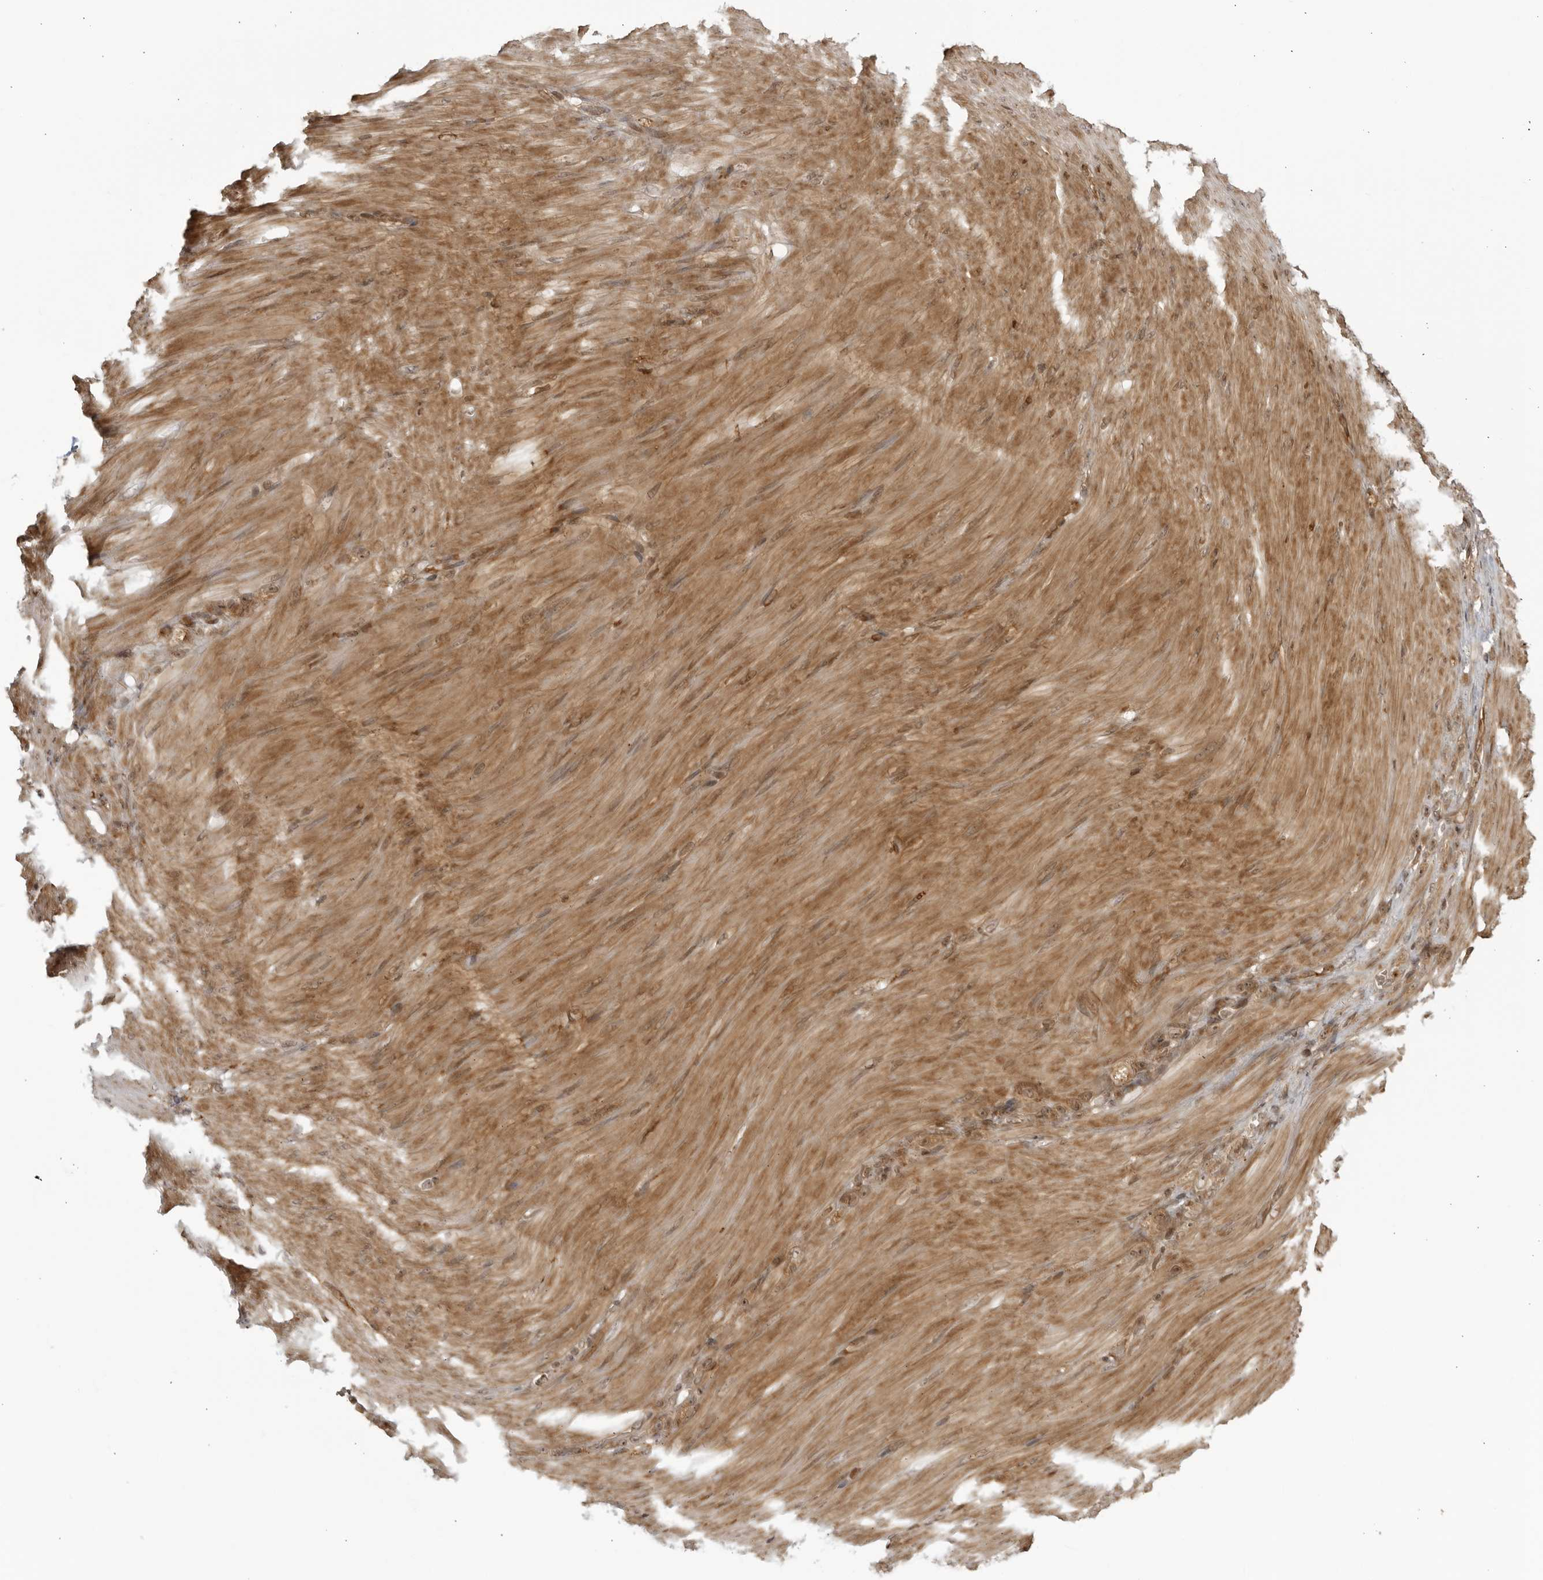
{"staining": {"intensity": "moderate", "quantity": ">75%", "location": "cytoplasmic/membranous,nuclear"}, "tissue": "stomach cancer", "cell_type": "Tumor cells", "image_type": "cancer", "snomed": [{"axis": "morphology", "description": "Normal tissue, NOS"}, {"axis": "morphology", "description": "Adenocarcinoma, NOS"}, {"axis": "topography", "description": "Stomach"}], "caption": "Stomach cancer stained with a protein marker shows moderate staining in tumor cells.", "gene": "TCF21", "patient": {"sex": "male", "age": 82}}